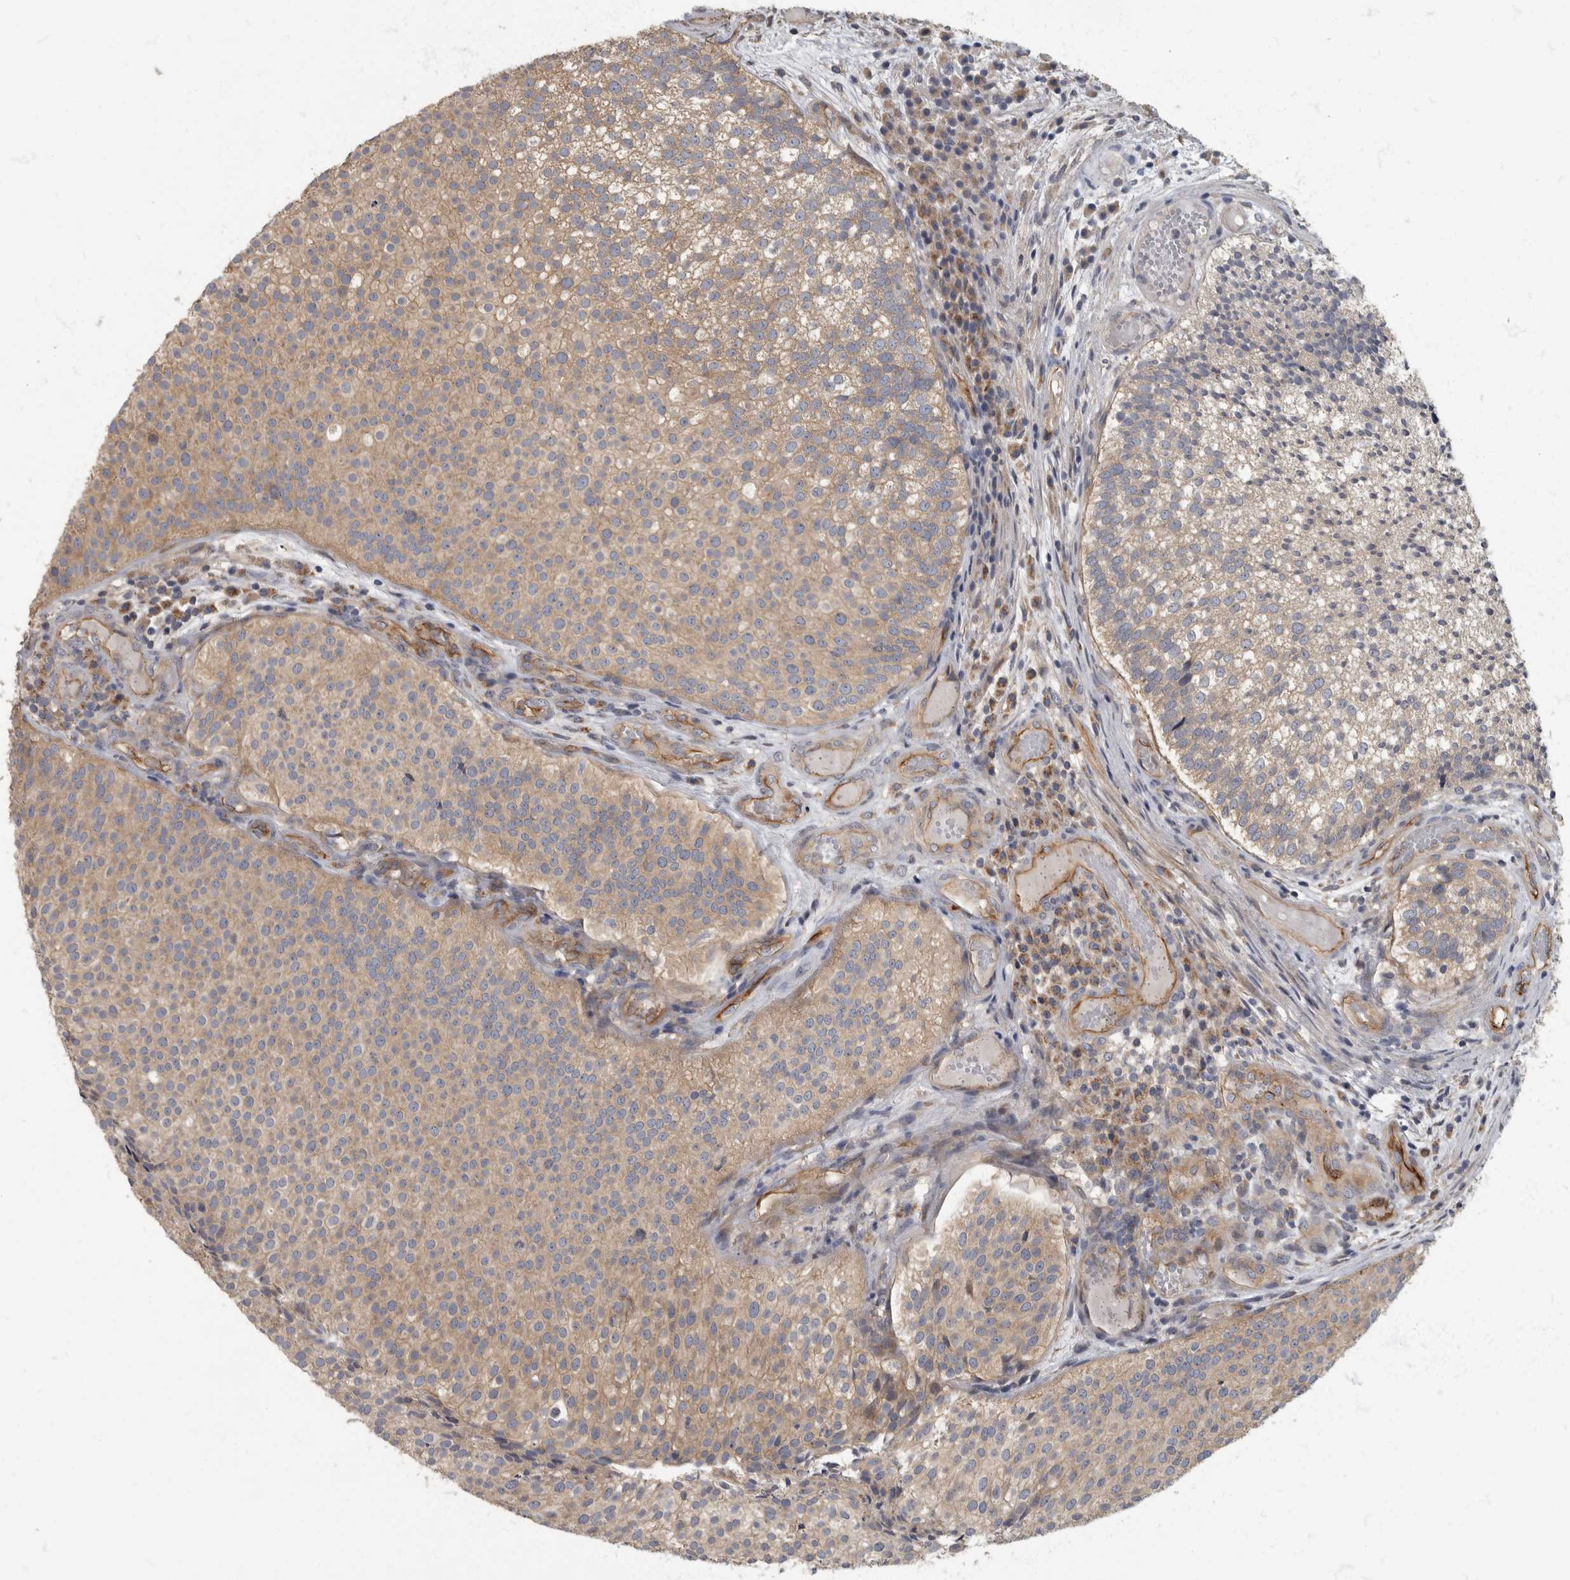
{"staining": {"intensity": "moderate", "quantity": ">75%", "location": "cytoplasmic/membranous"}, "tissue": "urothelial cancer", "cell_type": "Tumor cells", "image_type": "cancer", "snomed": [{"axis": "morphology", "description": "Urothelial carcinoma, Low grade"}, {"axis": "topography", "description": "Urinary bladder"}], "caption": "A histopathology image showing moderate cytoplasmic/membranous positivity in approximately >75% of tumor cells in low-grade urothelial carcinoma, as visualized by brown immunohistochemical staining.", "gene": "PDK1", "patient": {"sex": "male", "age": 86}}